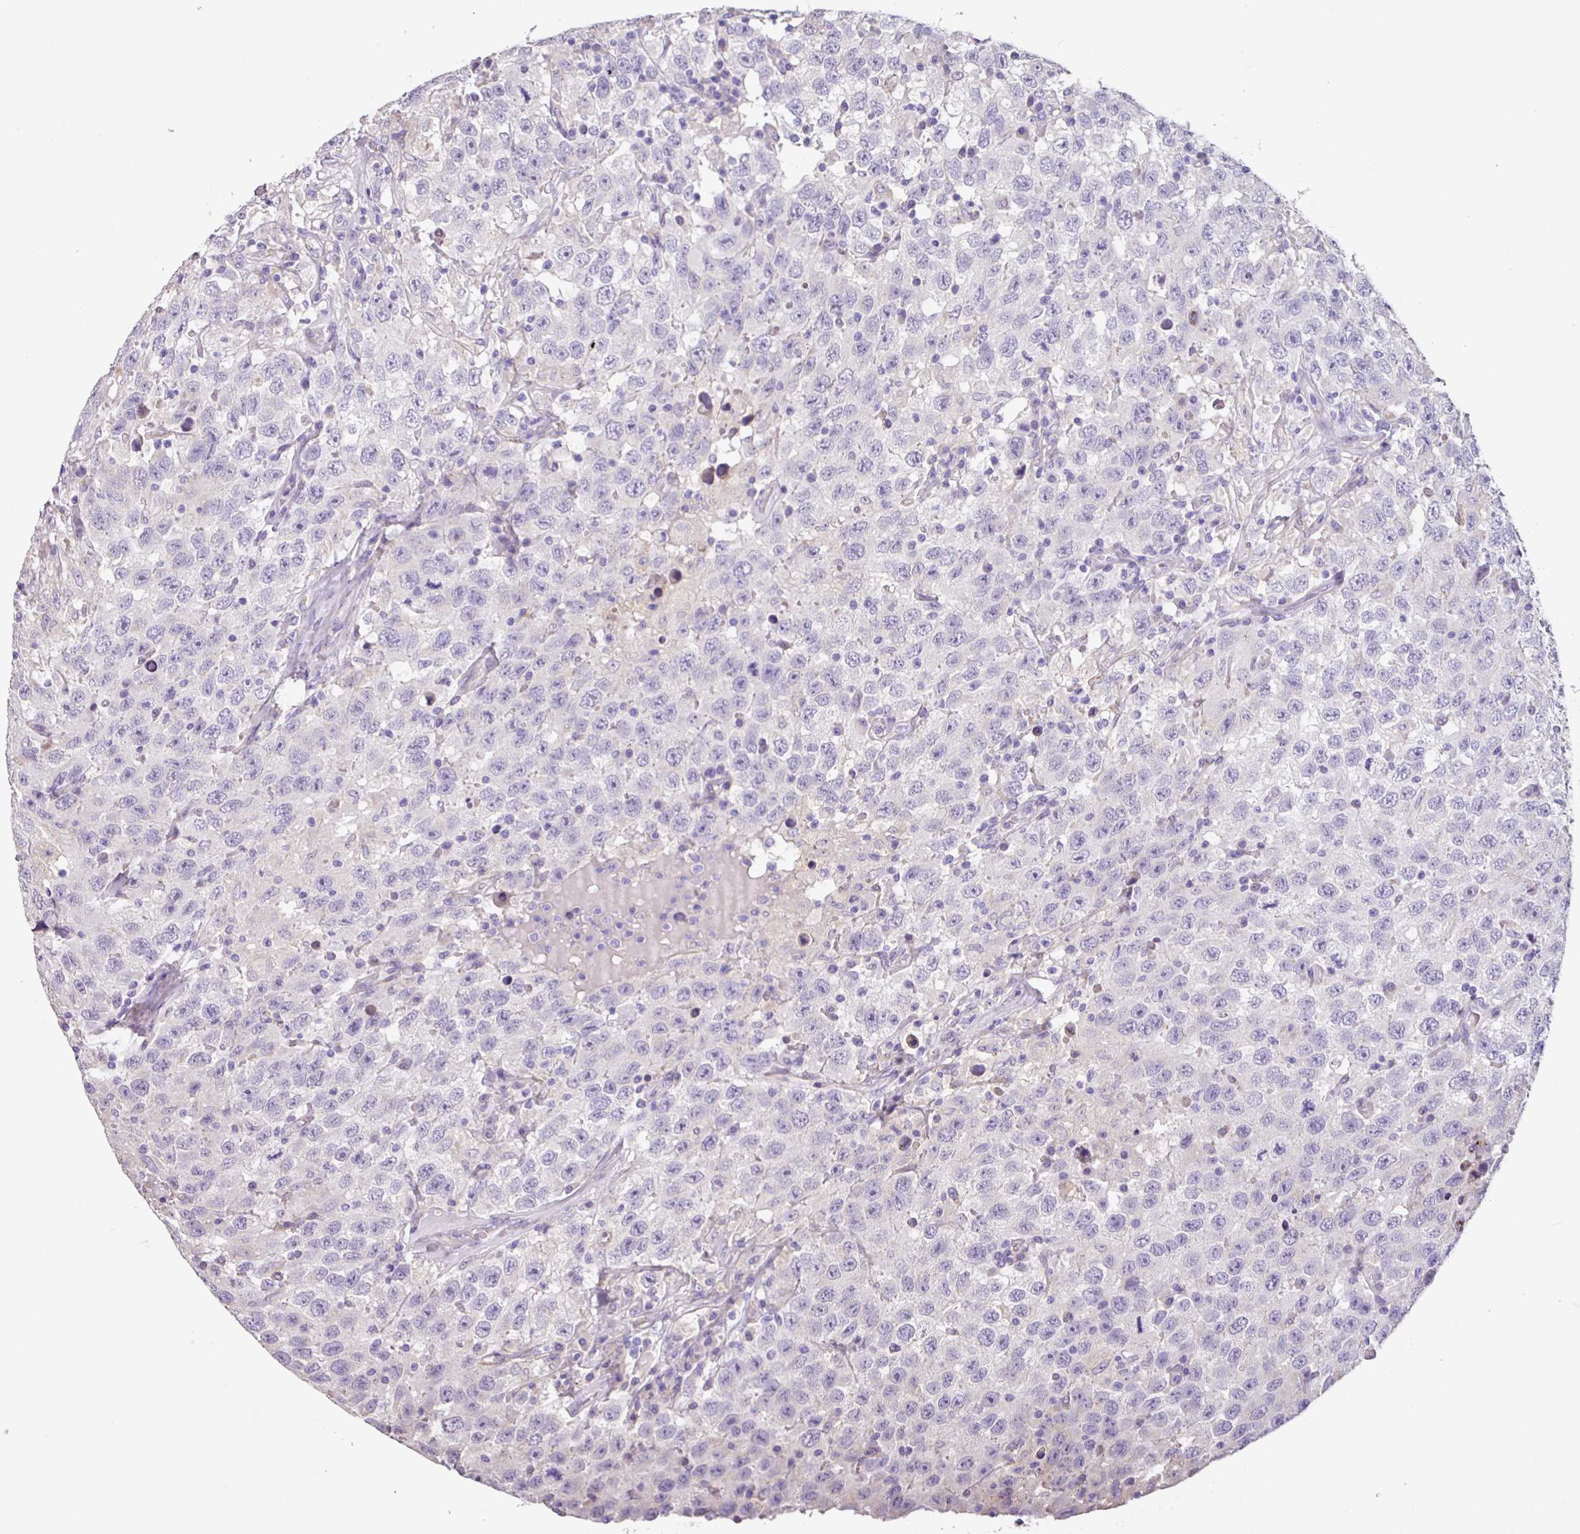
{"staining": {"intensity": "negative", "quantity": "none", "location": "none"}, "tissue": "testis cancer", "cell_type": "Tumor cells", "image_type": "cancer", "snomed": [{"axis": "morphology", "description": "Seminoma, NOS"}, {"axis": "topography", "description": "Testis"}], "caption": "The histopathology image shows no significant expression in tumor cells of testis cancer.", "gene": "ZG16", "patient": {"sex": "male", "age": 41}}